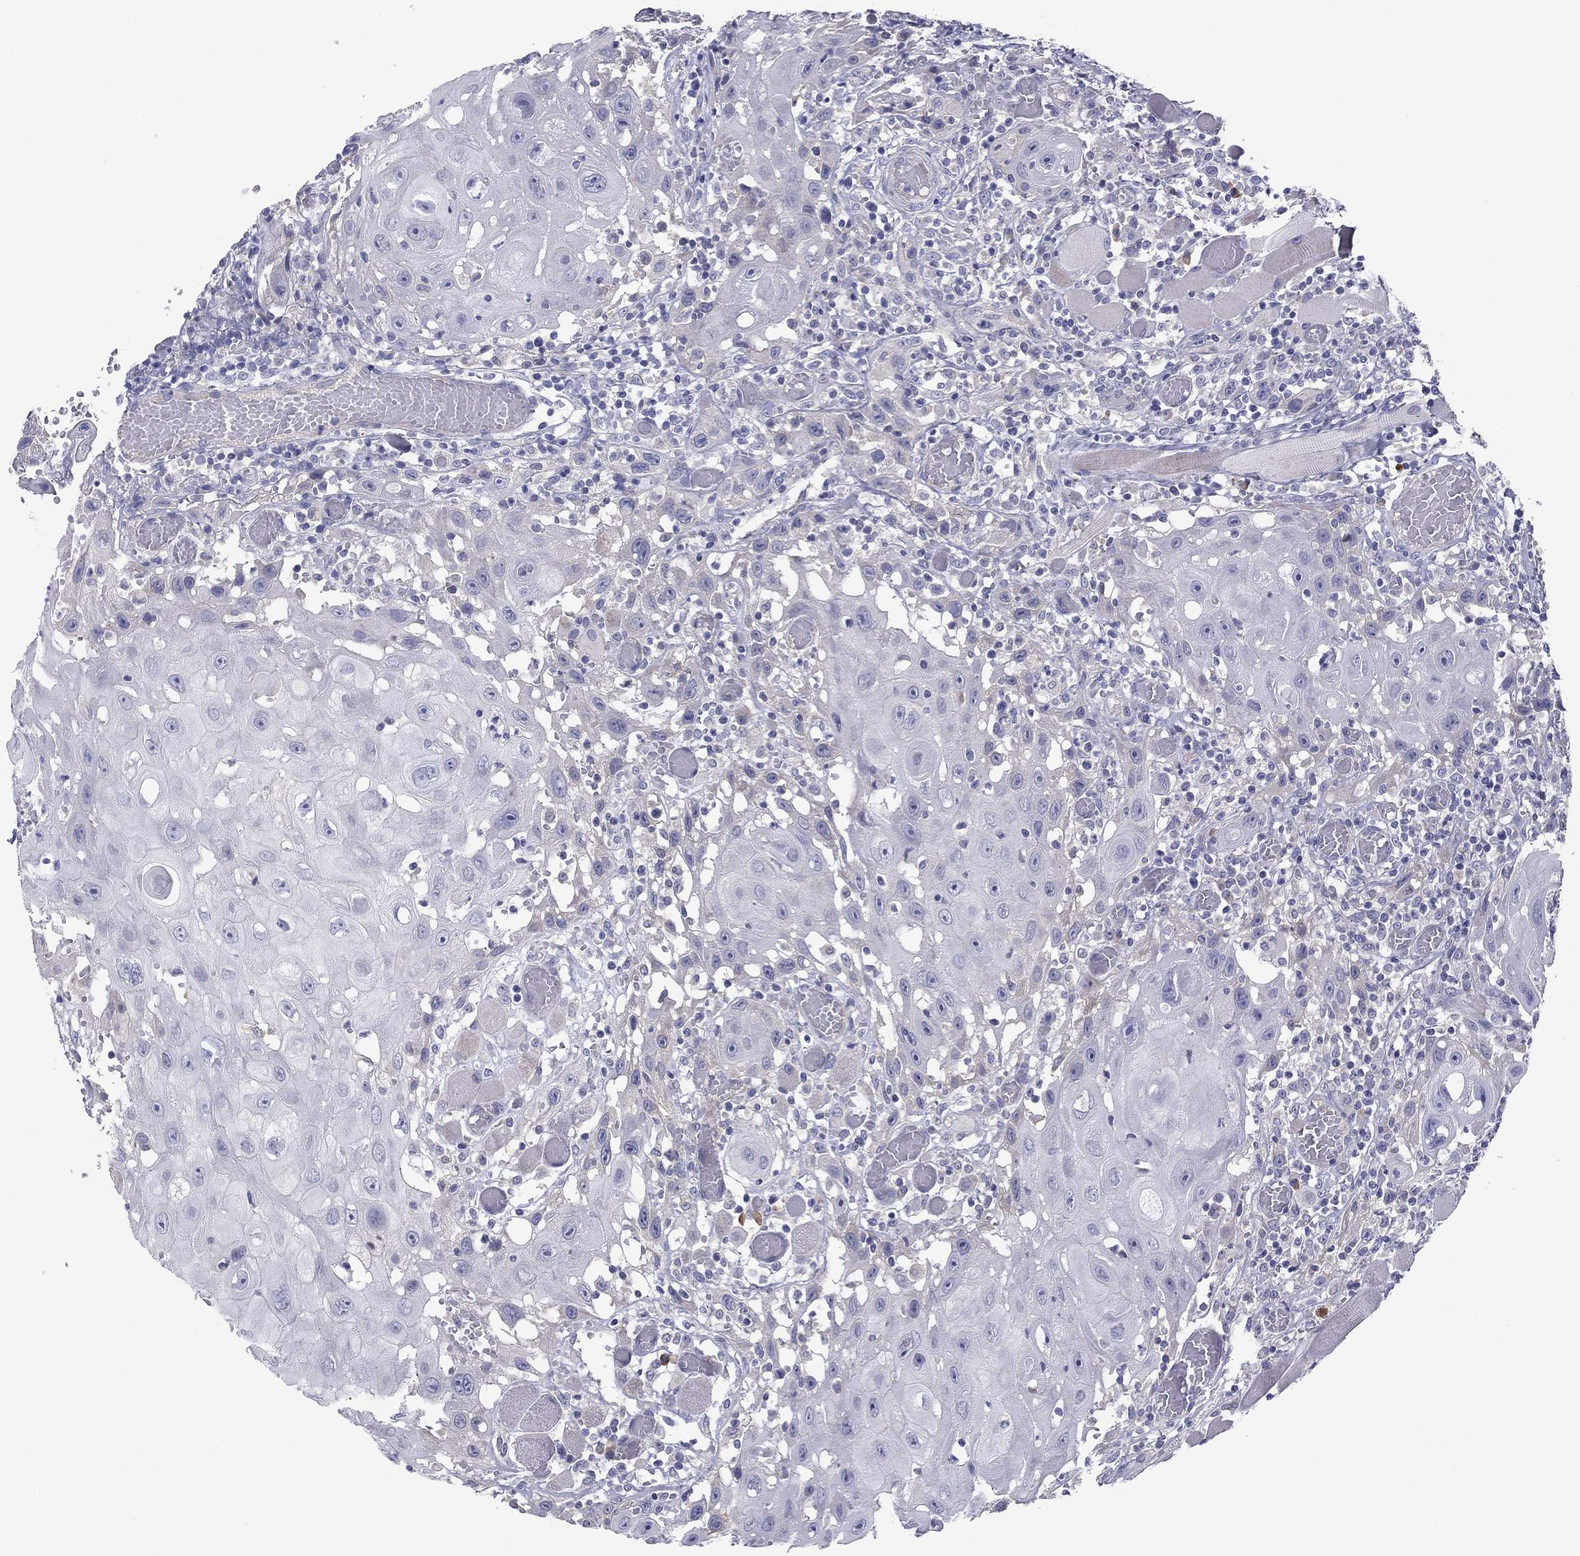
{"staining": {"intensity": "negative", "quantity": "none", "location": "none"}, "tissue": "head and neck cancer", "cell_type": "Tumor cells", "image_type": "cancer", "snomed": [{"axis": "morphology", "description": "Normal tissue, NOS"}, {"axis": "morphology", "description": "Squamous cell carcinoma, NOS"}, {"axis": "topography", "description": "Oral tissue"}, {"axis": "topography", "description": "Head-Neck"}], "caption": "Head and neck cancer (squamous cell carcinoma) was stained to show a protein in brown. There is no significant expression in tumor cells. Brightfield microscopy of immunohistochemistry stained with DAB (brown) and hematoxylin (blue), captured at high magnification.", "gene": "GRK7", "patient": {"sex": "male", "age": 71}}